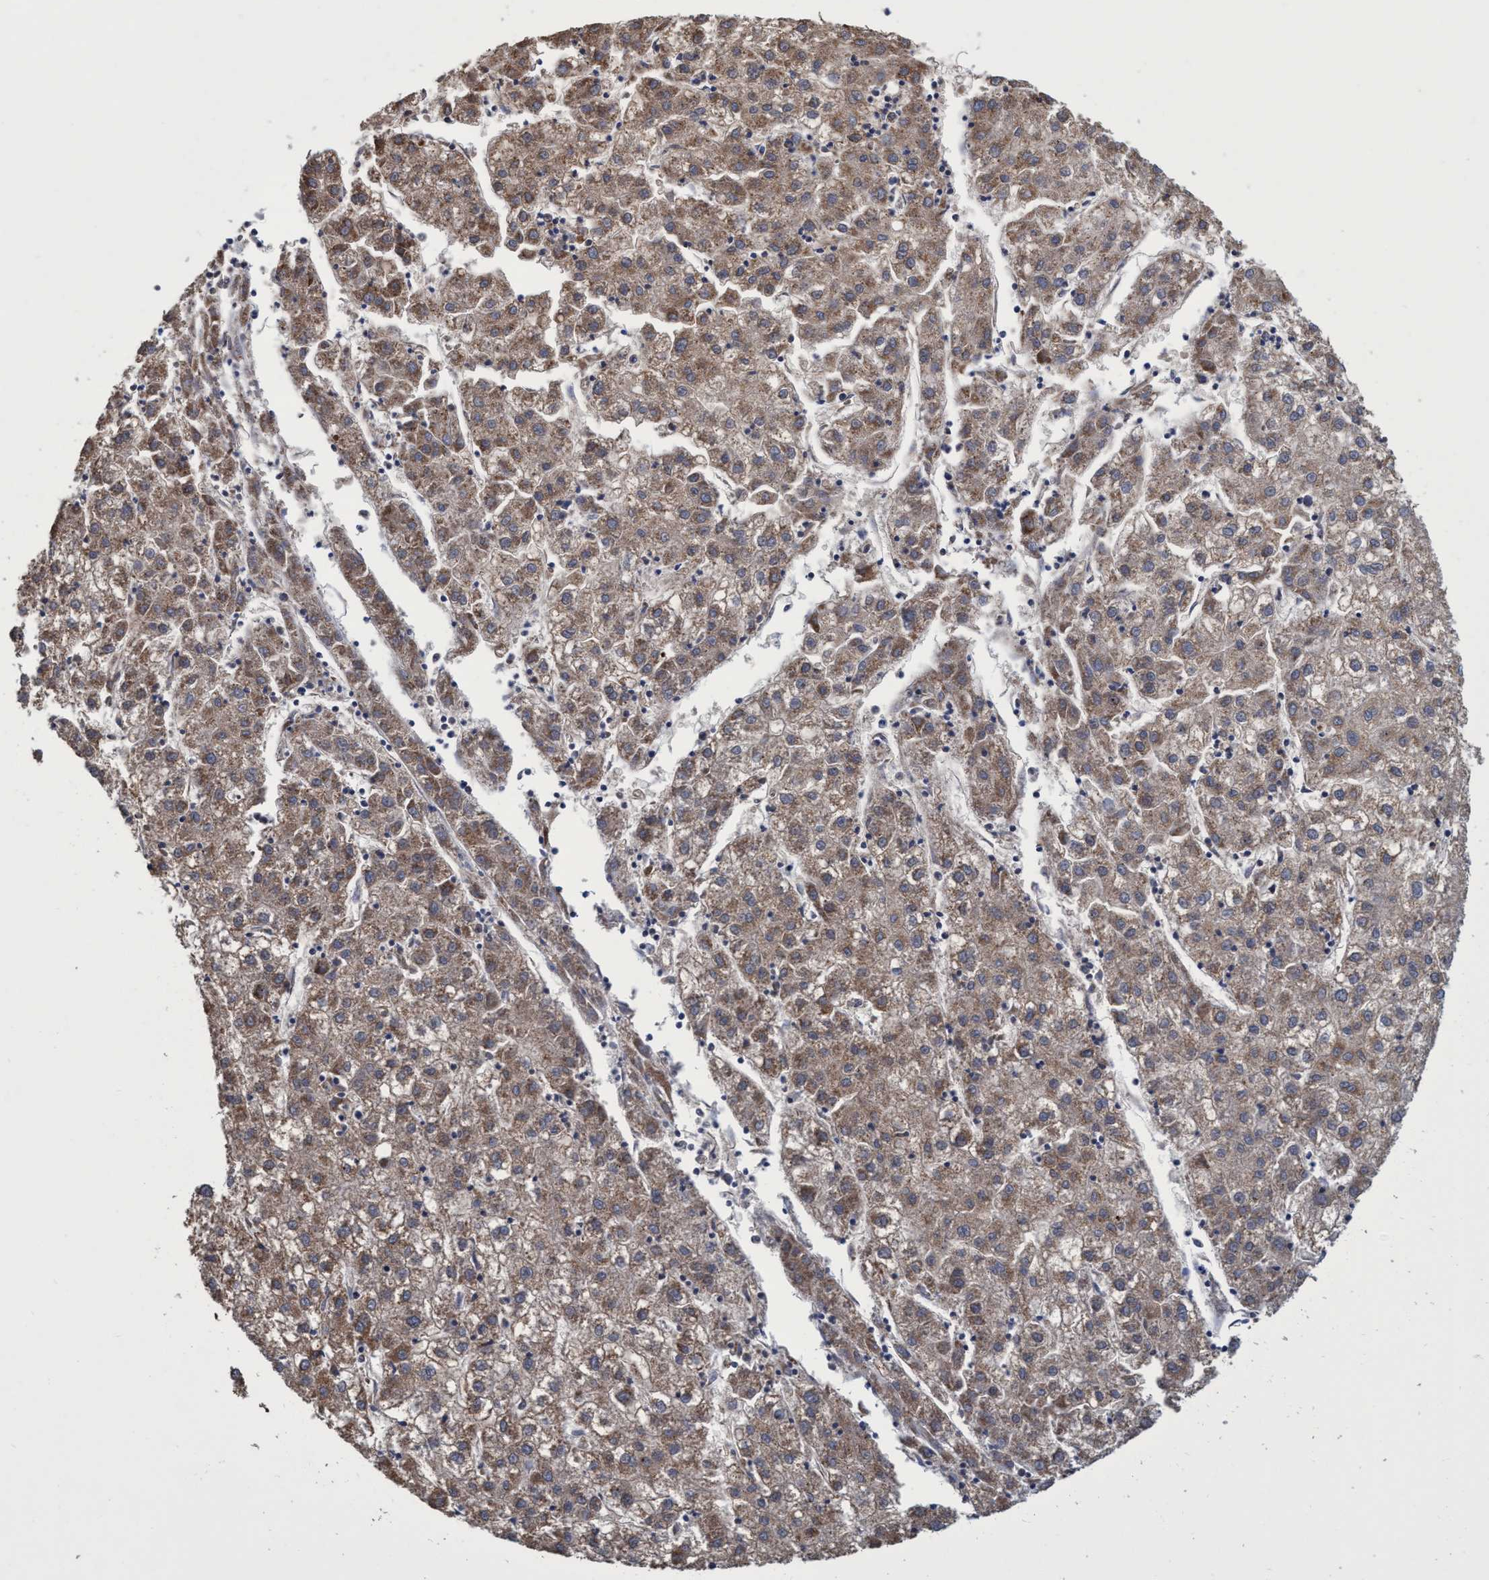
{"staining": {"intensity": "weak", "quantity": ">75%", "location": "cytoplasmic/membranous"}, "tissue": "liver cancer", "cell_type": "Tumor cells", "image_type": "cancer", "snomed": [{"axis": "morphology", "description": "Carcinoma, Hepatocellular, NOS"}, {"axis": "topography", "description": "Liver"}], "caption": "A photomicrograph of hepatocellular carcinoma (liver) stained for a protein exhibits weak cytoplasmic/membranous brown staining in tumor cells.", "gene": "CALCOCO2", "patient": {"sex": "male", "age": 72}}